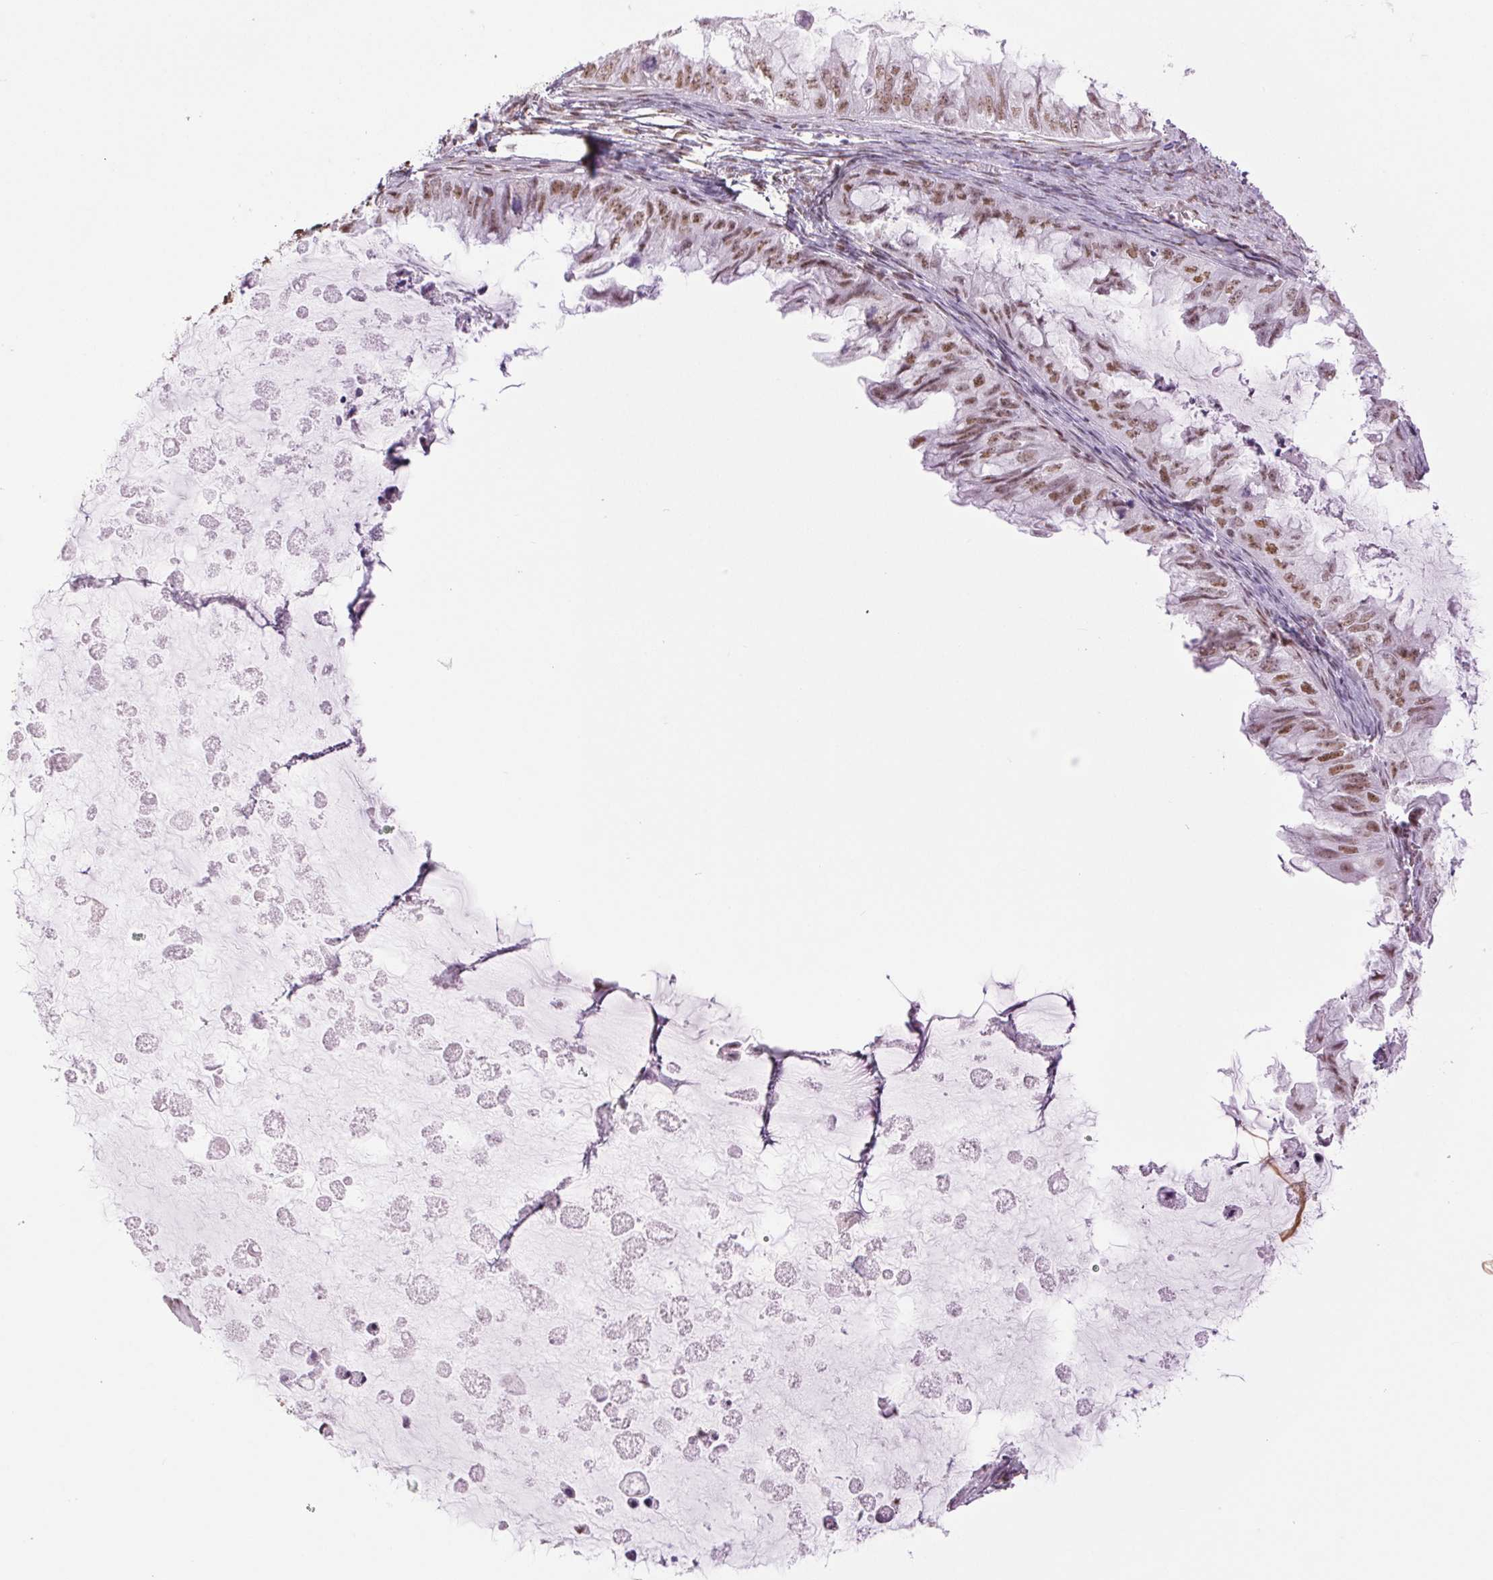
{"staining": {"intensity": "moderate", "quantity": ">75%", "location": "nuclear"}, "tissue": "ovarian cancer", "cell_type": "Tumor cells", "image_type": "cancer", "snomed": [{"axis": "morphology", "description": "Cystadenocarcinoma, mucinous, NOS"}, {"axis": "topography", "description": "Ovary"}], "caption": "Ovarian cancer stained with DAB (3,3'-diaminobenzidine) immunohistochemistry (IHC) reveals medium levels of moderate nuclear positivity in approximately >75% of tumor cells. (Stains: DAB in brown, nuclei in blue, Microscopy: brightfield microscopy at high magnification).", "gene": "ZFR2", "patient": {"sex": "female", "age": 72}}